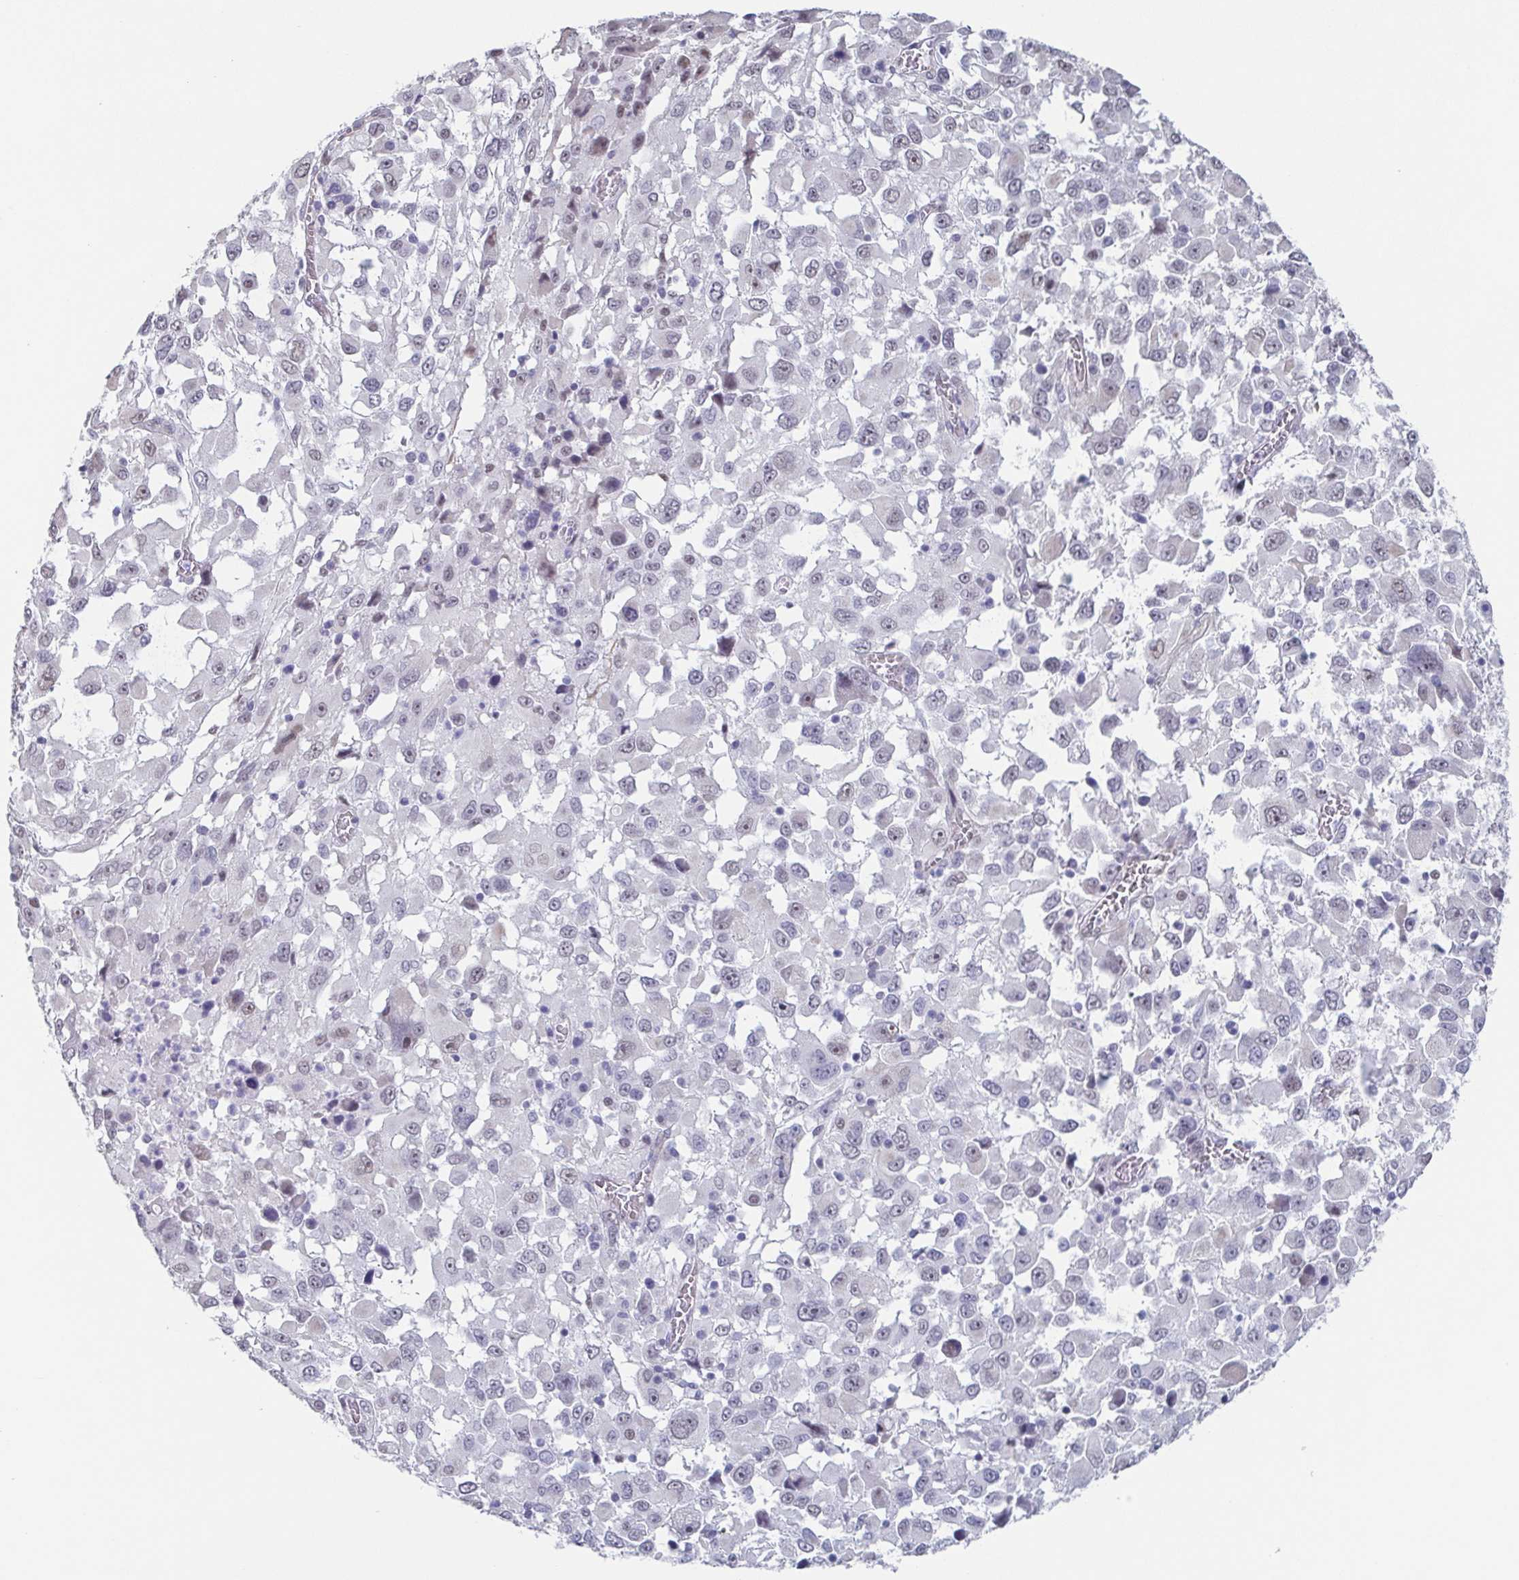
{"staining": {"intensity": "negative", "quantity": "none", "location": "none"}, "tissue": "melanoma", "cell_type": "Tumor cells", "image_type": "cancer", "snomed": [{"axis": "morphology", "description": "Malignant melanoma, Metastatic site"}, {"axis": "topography", "description": "Soft tissue"}], "caption": "A photomicrograph of melanoma stained for a protein exhibits no brown staining in tumor cells. (DAB (3,3'-diaminobenzidine) IHC, high magnification).", "gene": "TMEM92", "patient": {"sex": "male", "age": 50}}